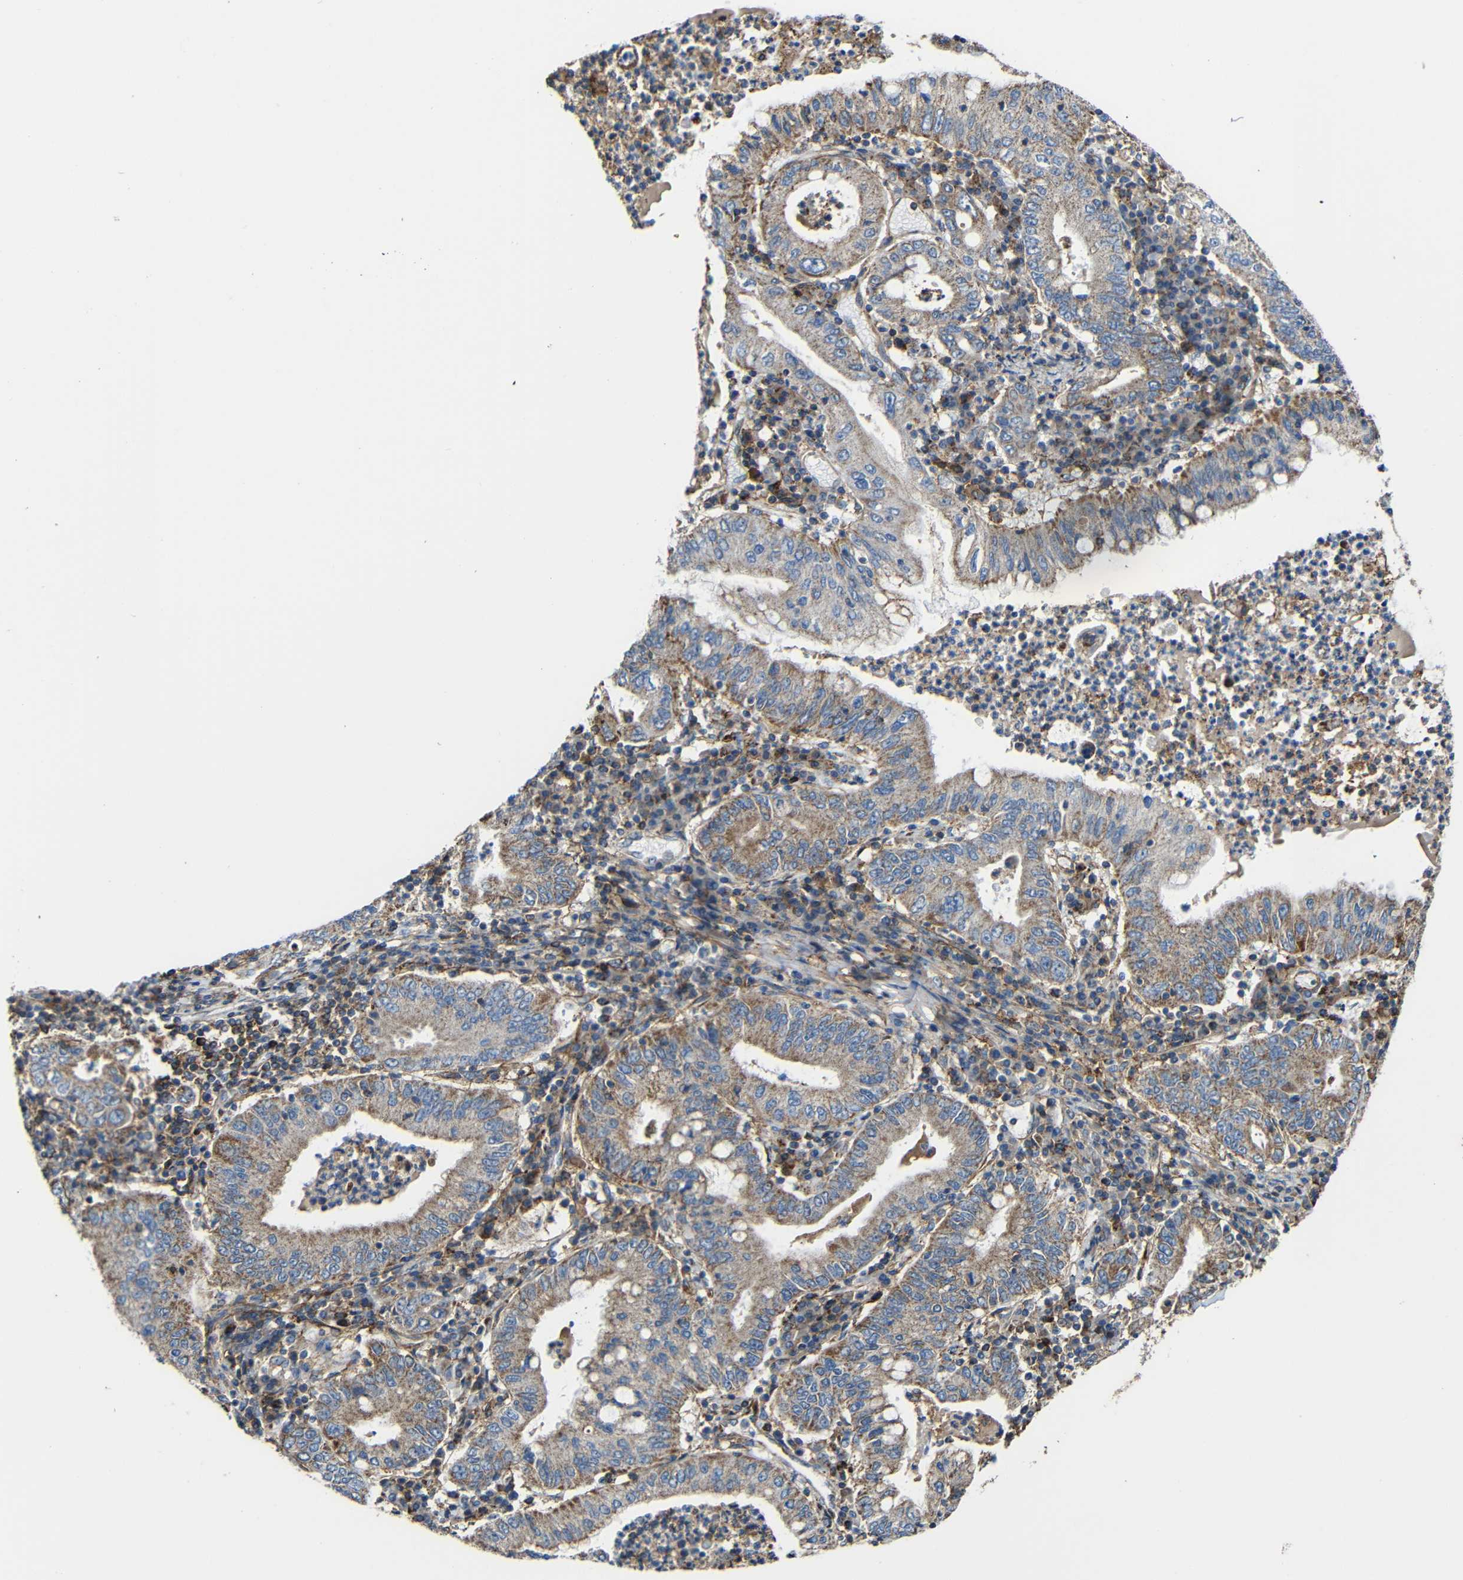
{"staining": {"intensity": "moderate", "quantity": ">75%", "location": "cytoplasmic/membranous"}, "tissue": "stomach cancer", "cell_type": "Tumor cells", "image_type": "cancer", "snomed": [{"axis": "morphology", "description": "Normal tissue, NOS"}, {"axis": "morphology", "description": "Adenocarcinoma, NOS"}, {"axis": "topography", "description": "Esophagus"}, {"axis": "topography", "description": "Stomach, upper"}, {"axis": "topography", "description": "Peripheral nerve tissue"}], "caption": "Stomach cancer (adenocarcinoma) stained with a protein marker reveals moderate staining in tumor cells.", "gene": "IGSF10", "patient": {"sex": "male", "age": 62}}